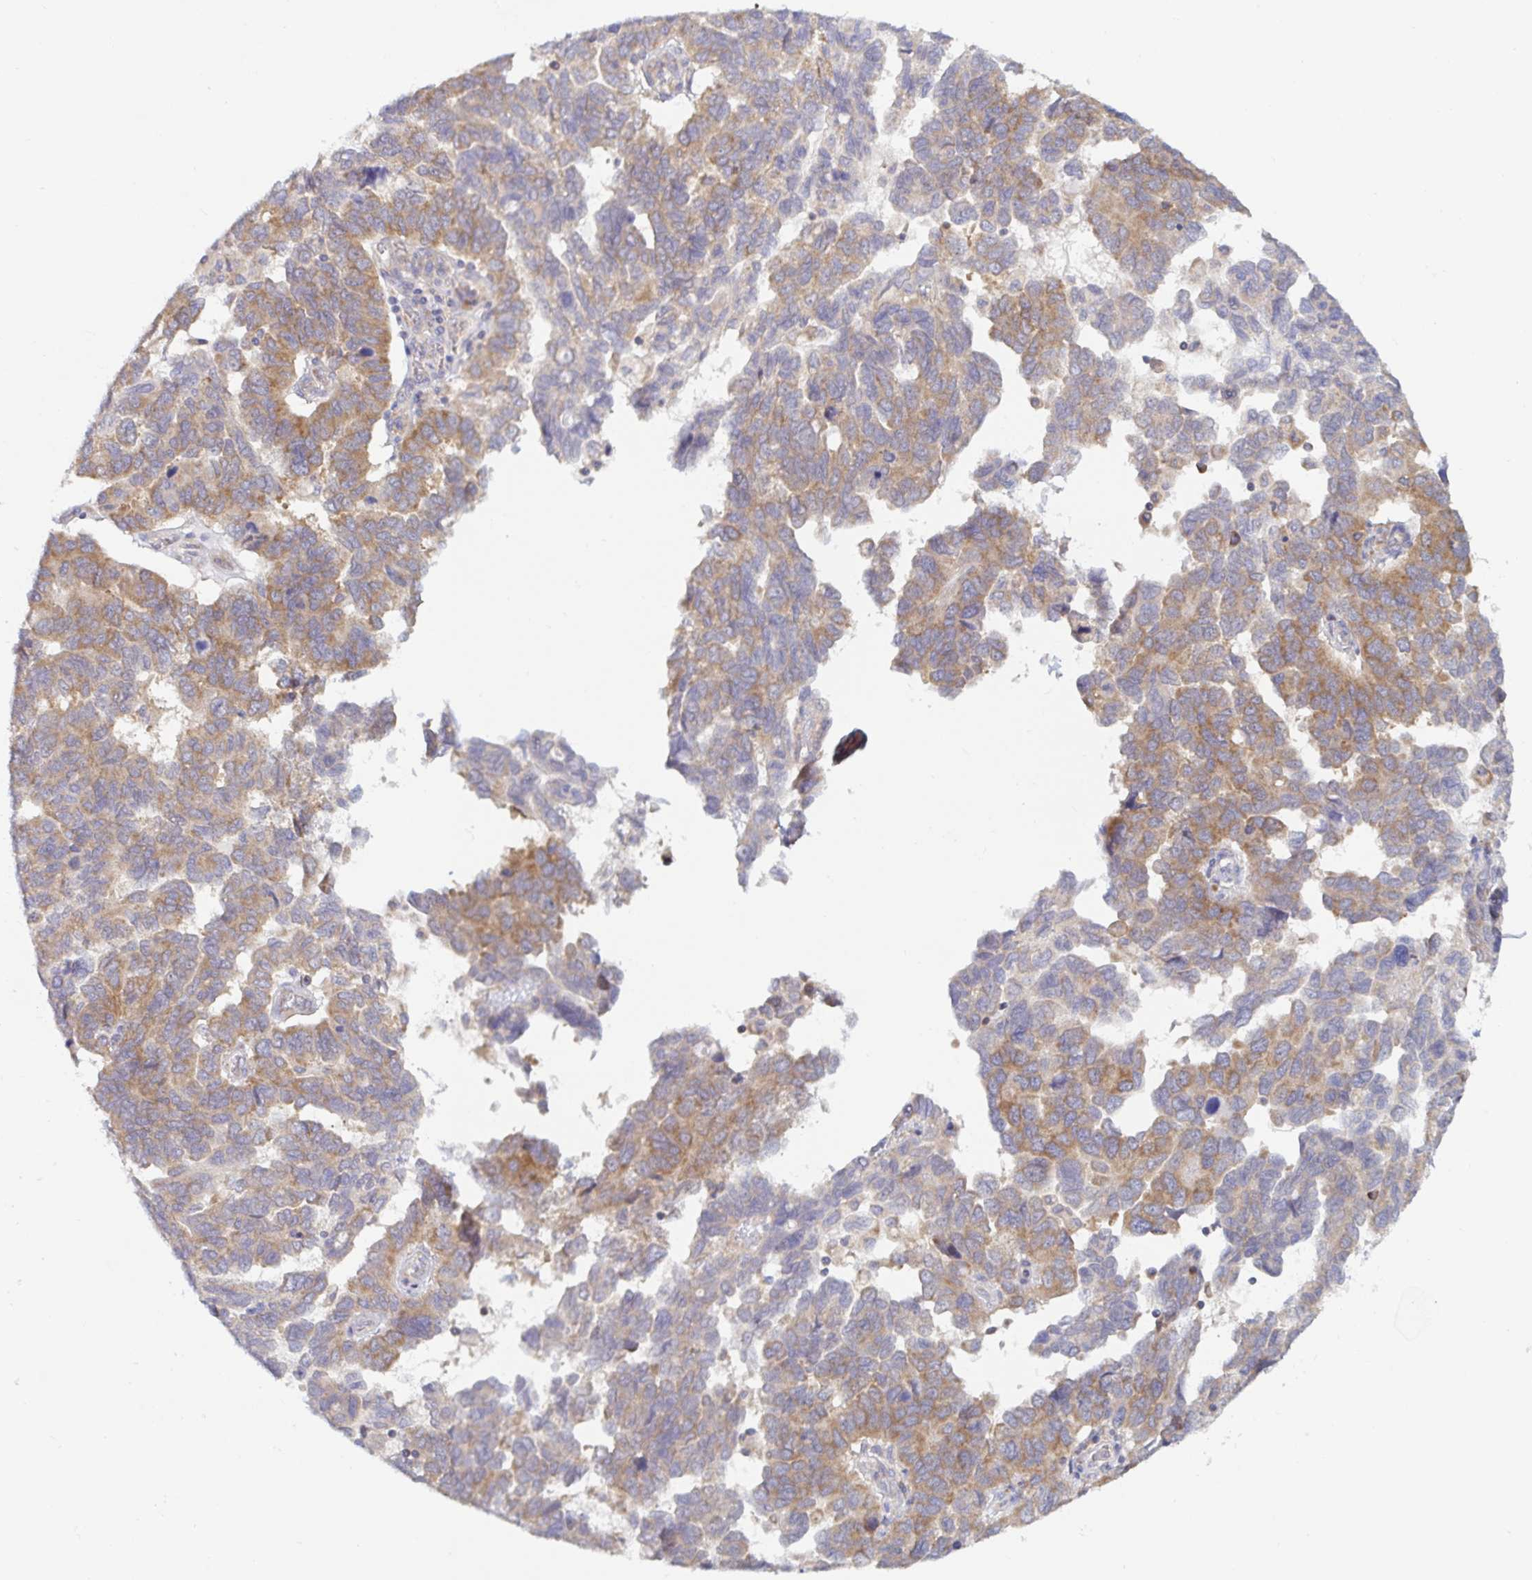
{"staining": {"intensity": "weak", "quantity": ">75%", "location": "cytoplasmic/membranous"}, "tissue": "ovarian cancer", "cell_type": "Tumor cells", "image_type": "cancer", "snomed": [{"axis": "morphology", "description": "Cystadenocarcinoma, serous, NOS"}, {"axis": "topography", "description": "Ovary"}], "caption": "High-magnification brightfield microscopy of serous cystadenocarcinoma (ovarian) stained with DAB (3,3'-diaminobenzidine) (brown) and counterstained with hematoxylin (blue). tumor cells exhibit weak cytoplasmic/membranous expression is identified in about>75% of cells.", "gene": "LARP1", "patient": {"sex": "female", "age": 64}}